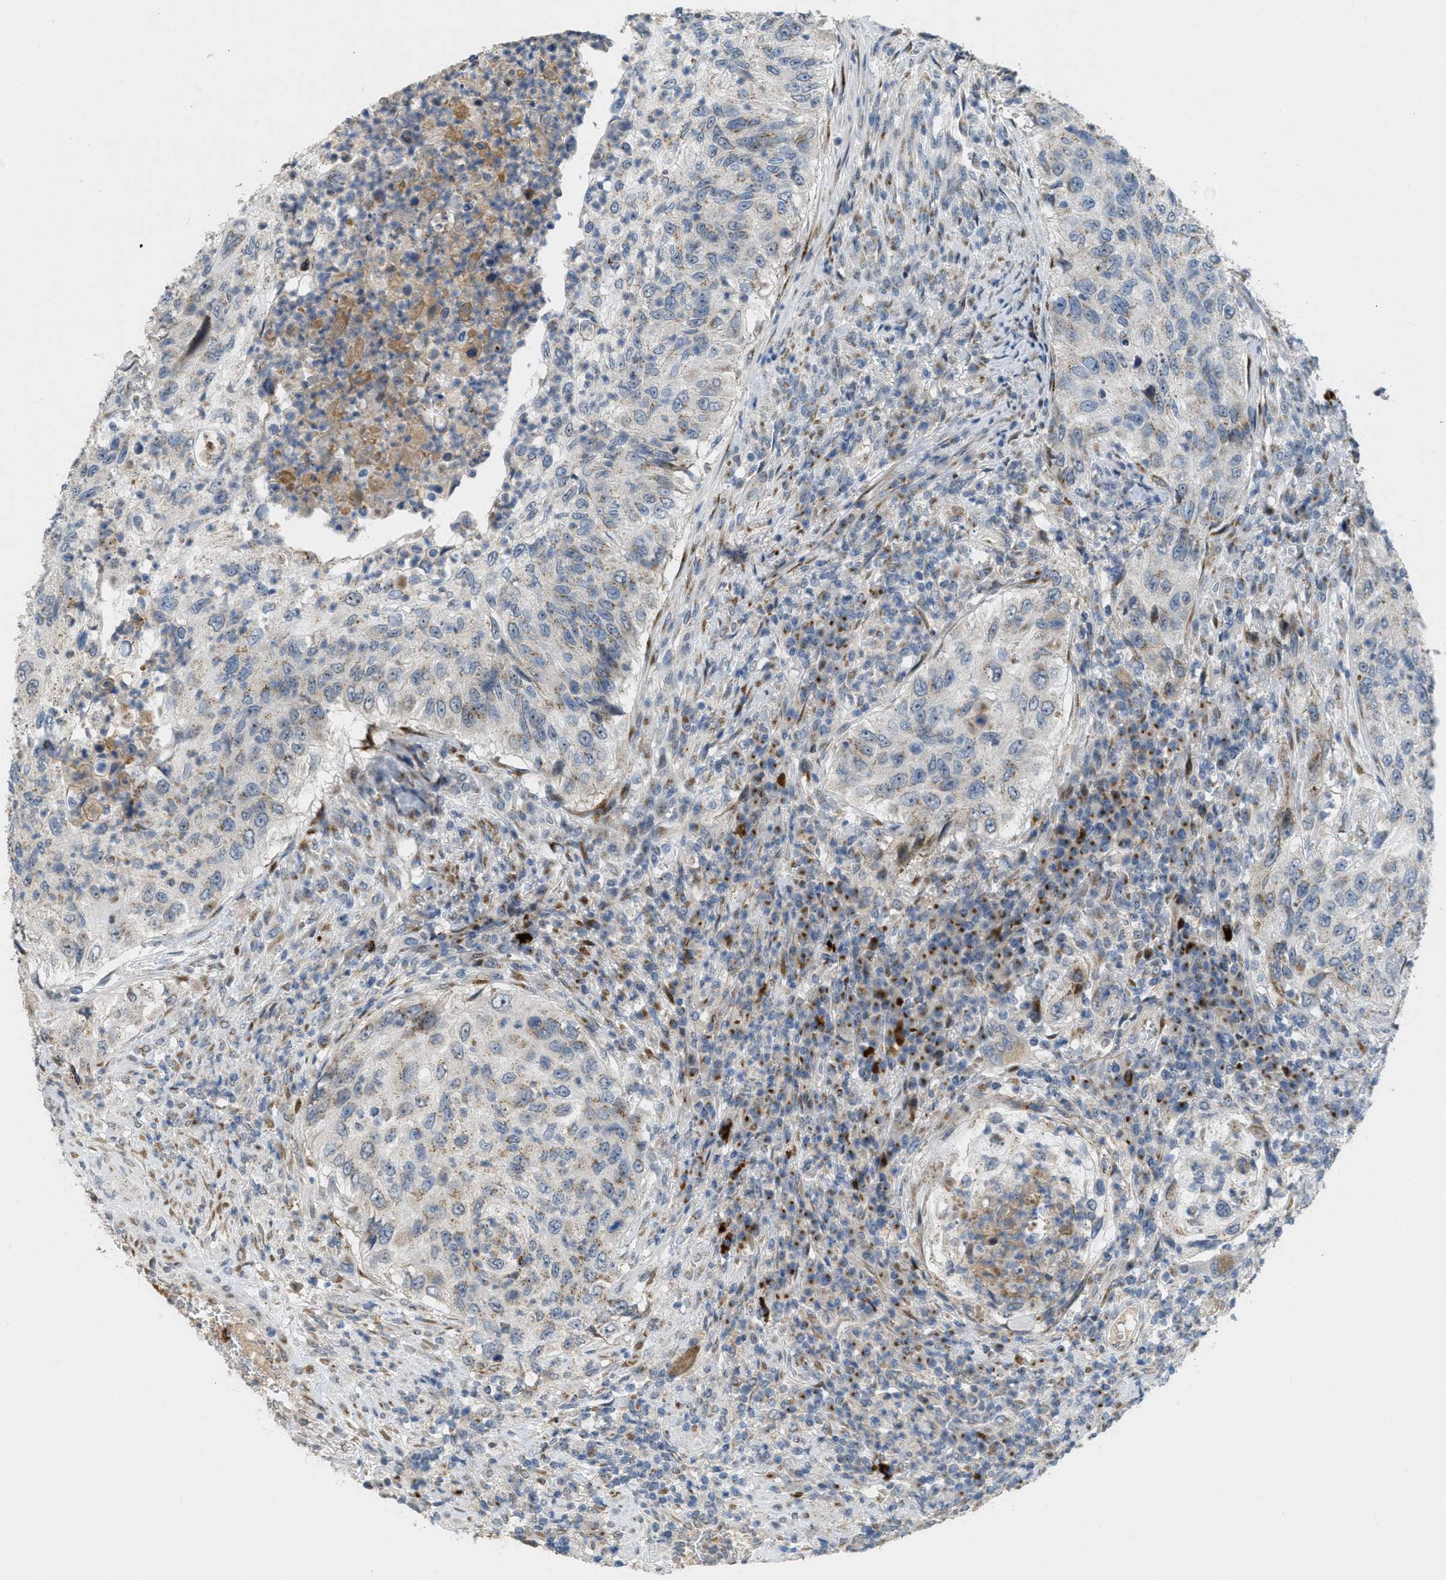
{"staining": {"intensity": "weak", "quantity": "25%-75%", "location": "cytoplasmic/membranous"}, "tissue": "urothelial cancer", "cell_type": "Tumor cells", "image_type": "cancer", "snomed": [{"axis": "morphology", "description": "Urothelial carcinoma, High grade"}, {"axis": "topography", "description": "Urinary bladder"}], "caption": "Urothelial cancer tissue demonstrates weak cytoplasmic/membranous expression in approximately 25%-75% of tumor cells, visualized by immunohistochemistry.", "gene": "ZFPL1", "patient": {"sex": "female", "age": 60}}